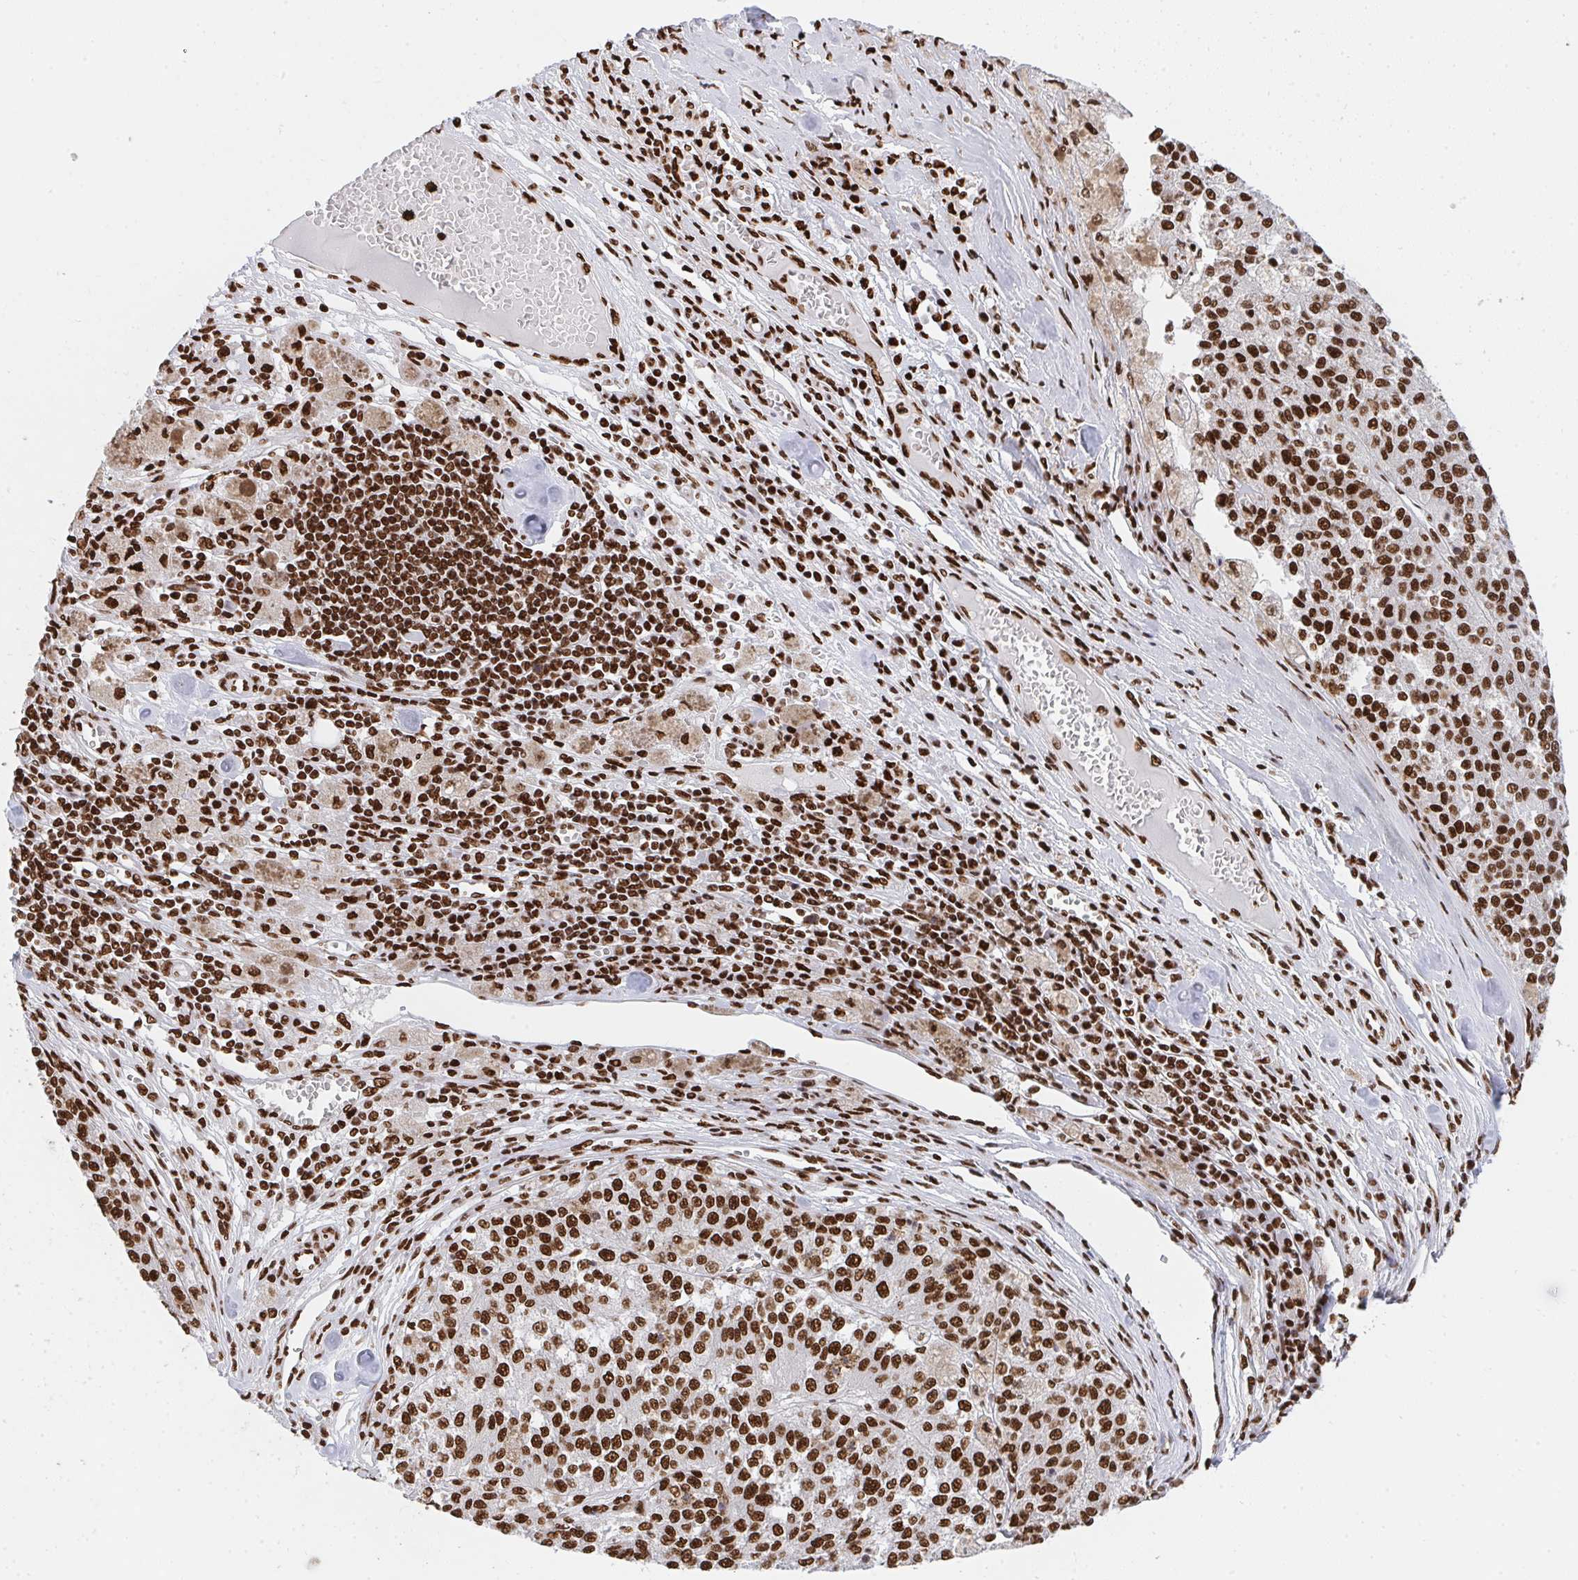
{"staining": {"intensity": "moderate", "quantity": ">75%", "location": "nuclear"}, "tissue": "melanoma", "cell_type": "Tumor cells", "image_type": "cancer", "snomed": [{"axis": "morphology", "description": "Malignant melanoma, Metastatic site"}, {"axis": "topography", "description": "Lymph node"}], "caption": "About >75% of tumor cells in malignant melanoma (metastatic site) demonstrate moderate nuclear protein positivity as visualized by brown immunohistochemical staining.", "gene": "HNRNPL", "patient": {"sex": "female", "age": 64}}